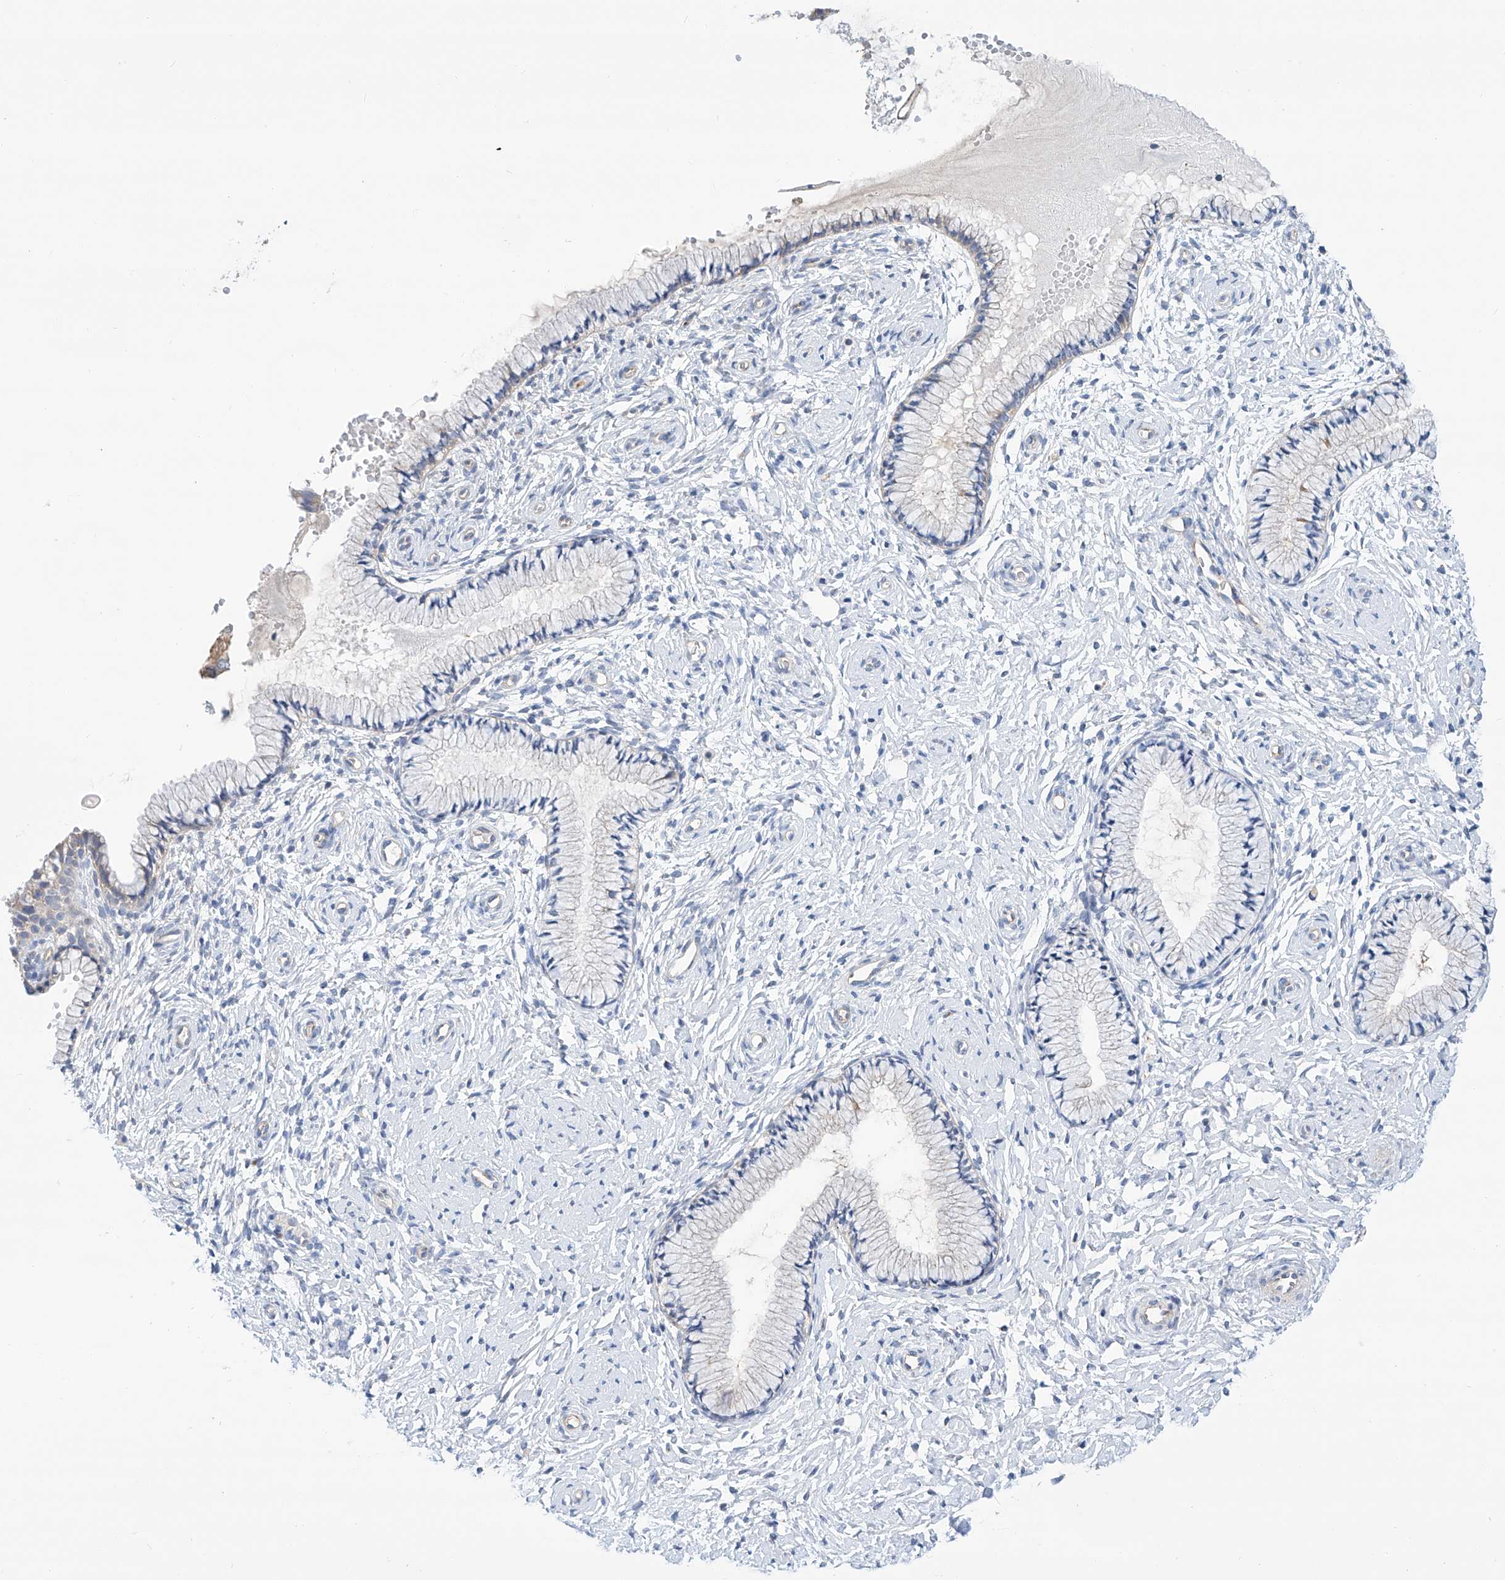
{"staining": {"intensity": "weak", "quantity": "<25%", "location": "cytoplasmic/membranous"}, "tissue": "cervix", "cell_type": "Glandular cells", "image_type": "normal", "snomed": [{"axis": "morphology", "description": "Normal tissue, NOS"}, {"axis": "topography", "description": "Cervix"}], "caption": "This is a histopathology image of immunohistochemistry staining of unremarkable cervix, which shows no staining in glandular cells.", "gene": "SLC22A7", "patient": {"sex": "female", "age": 33}}